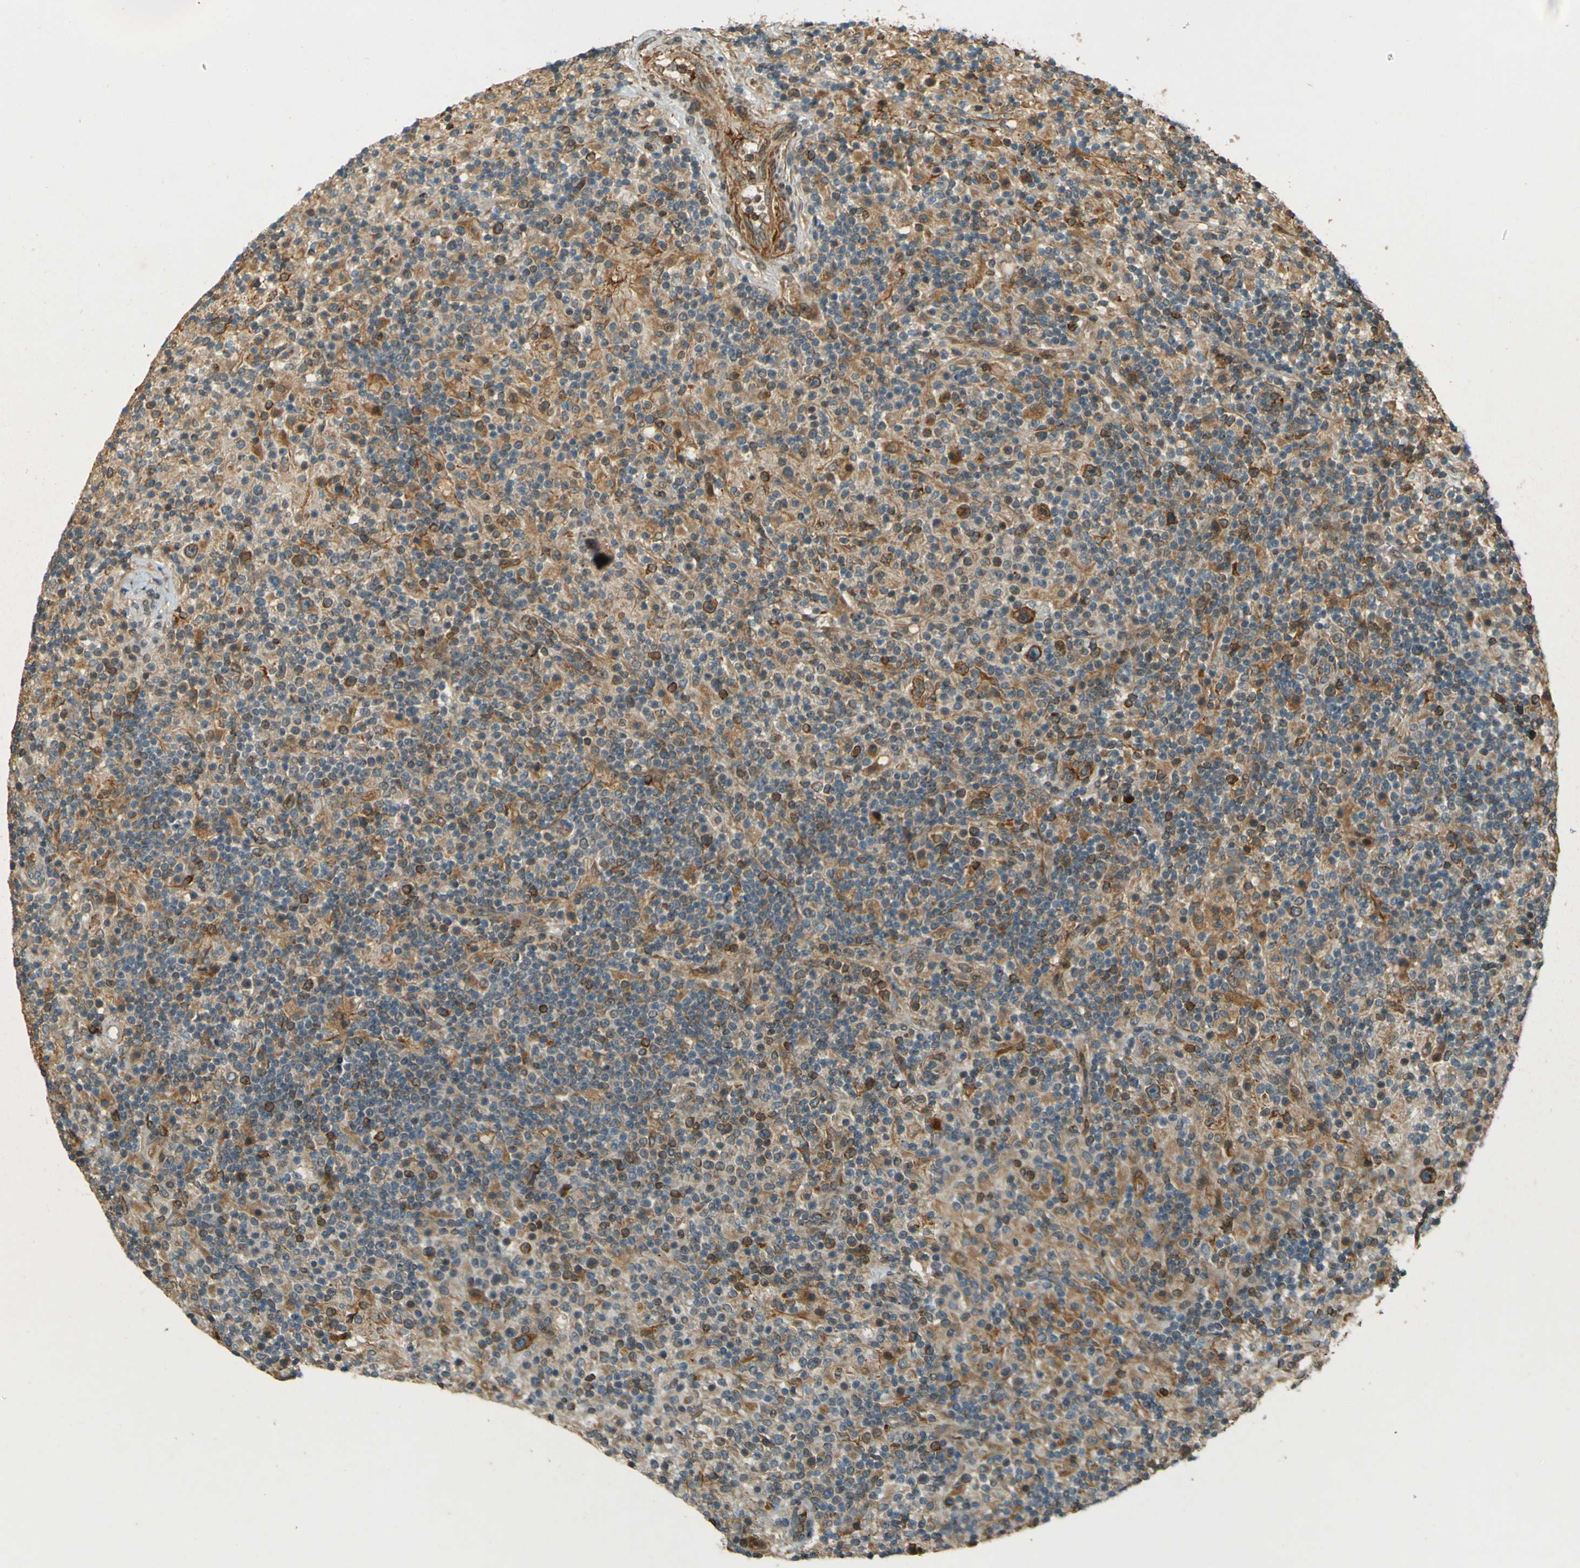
{"staining": {"intensity": "strong", "quantity": "25%-75%", "location": "cytoplasmic/membranous"}, "tissue": "lymphoma", "cell_type": "Tumor cells", "image_type": "cancer", "snomed": [{"axis": "morphology", "description": "Hodgkin's disease, NOS"}, {"axis": "topography", "description": "Lymph node"}], "caption": "DAB (3,3'-diaminobenzidine) immunohistochemical staining of human lymphoma displays strong cytoplasmic/membranous protein expression in about 25%-75% of tumor cells.", "gene": "LPCAT1", "patient": {"sex": "male", "age": 70}}